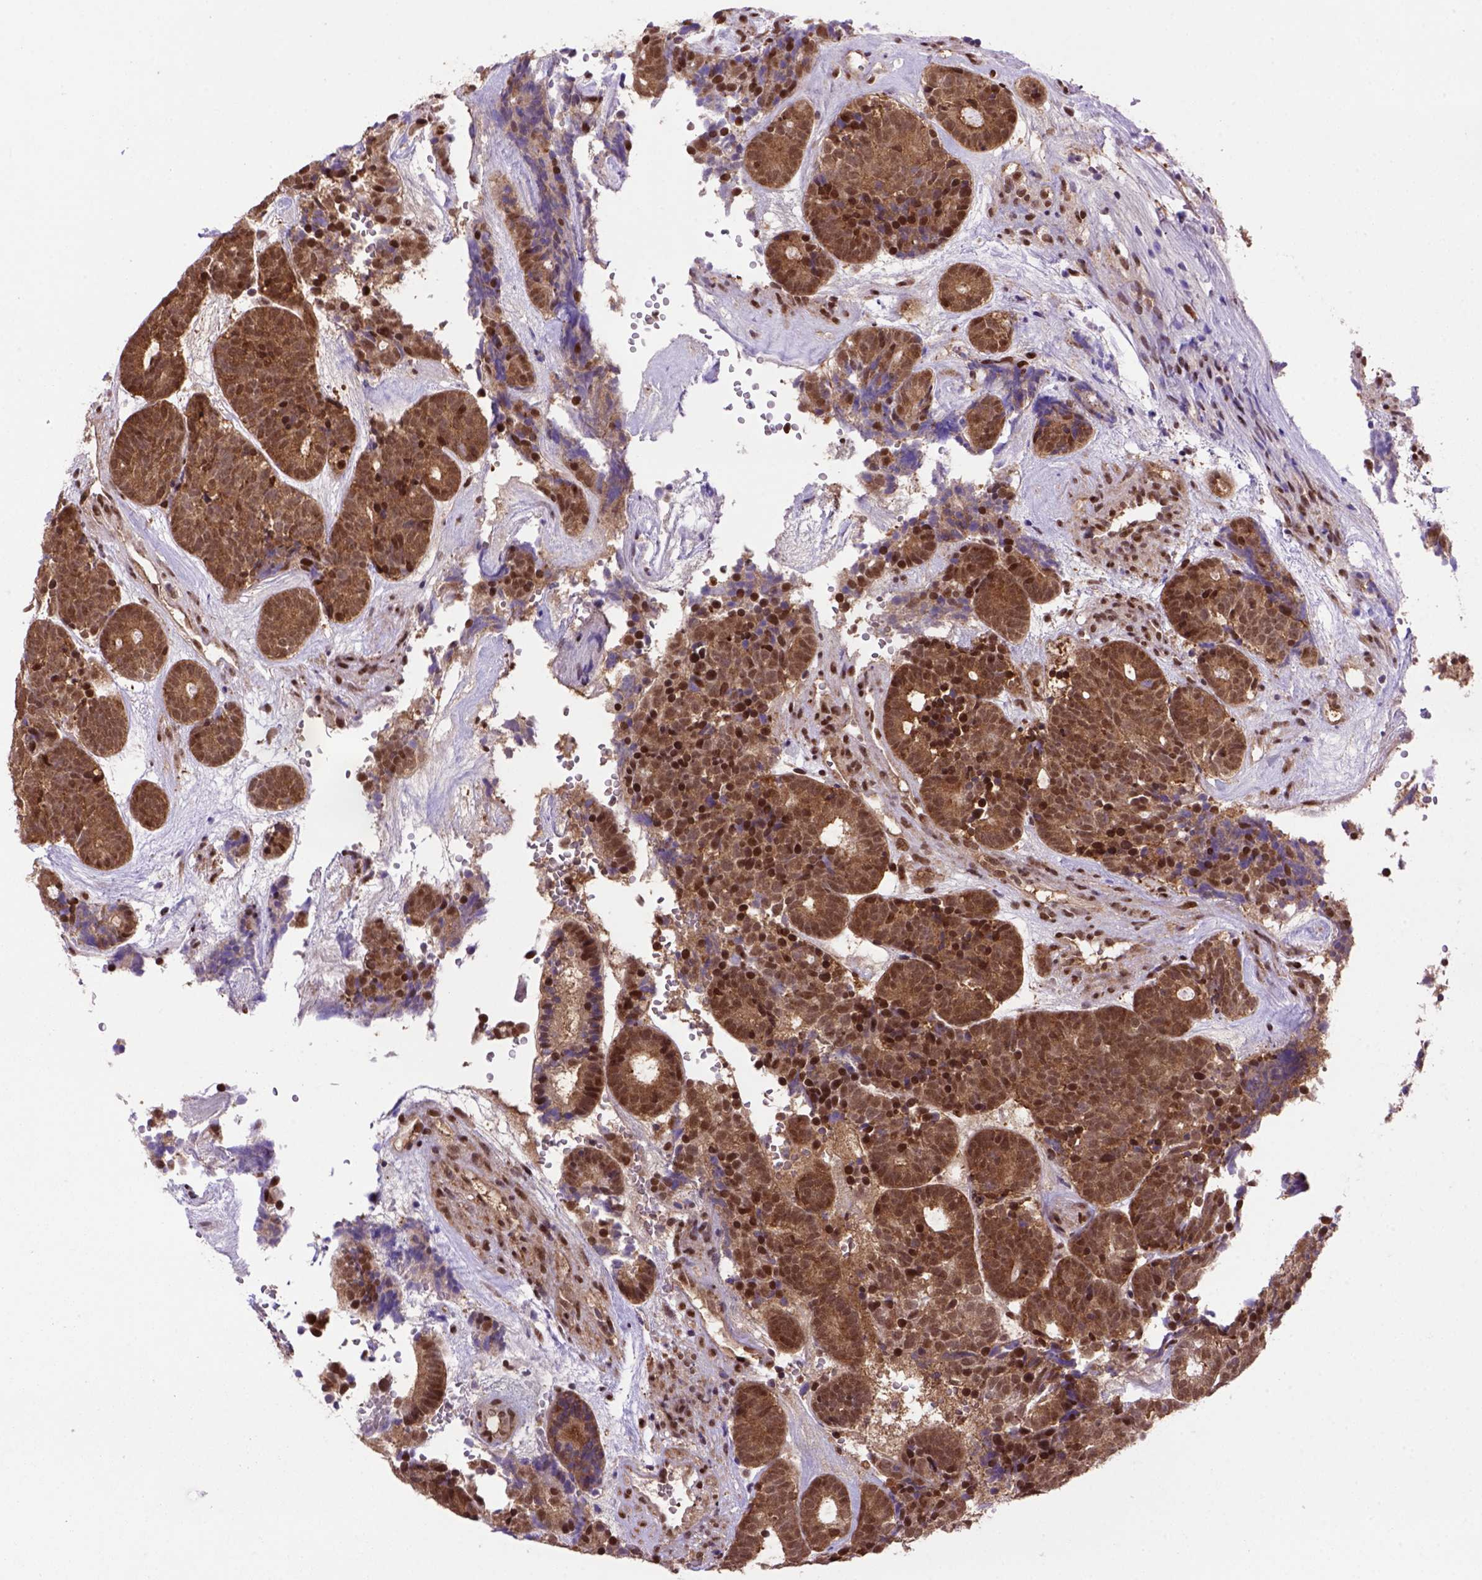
{"staining": {"intensity": "strong", "quantity": ">75%", "location": "cytoplasmic/membranous,nuclear"}, "tissue": "head and neck cancer", "cell_type": "Tumor cells", "image_type": "cancer", "snomed": [{"axis": "morphology", "description": "Adenocarcinoma, NOS"}, {"axis": "topography", "description": "Head-Neck"}], "caption": "There is high levels of strong cytoplasmic/membranous and nuclear staining in tumor cells of adenocarcinoma (head and neck), as demonstrated by immunohistochemical staining (brown color).", "gene": "PSMC2", "patient": {"sex": "female", "age": 81}}